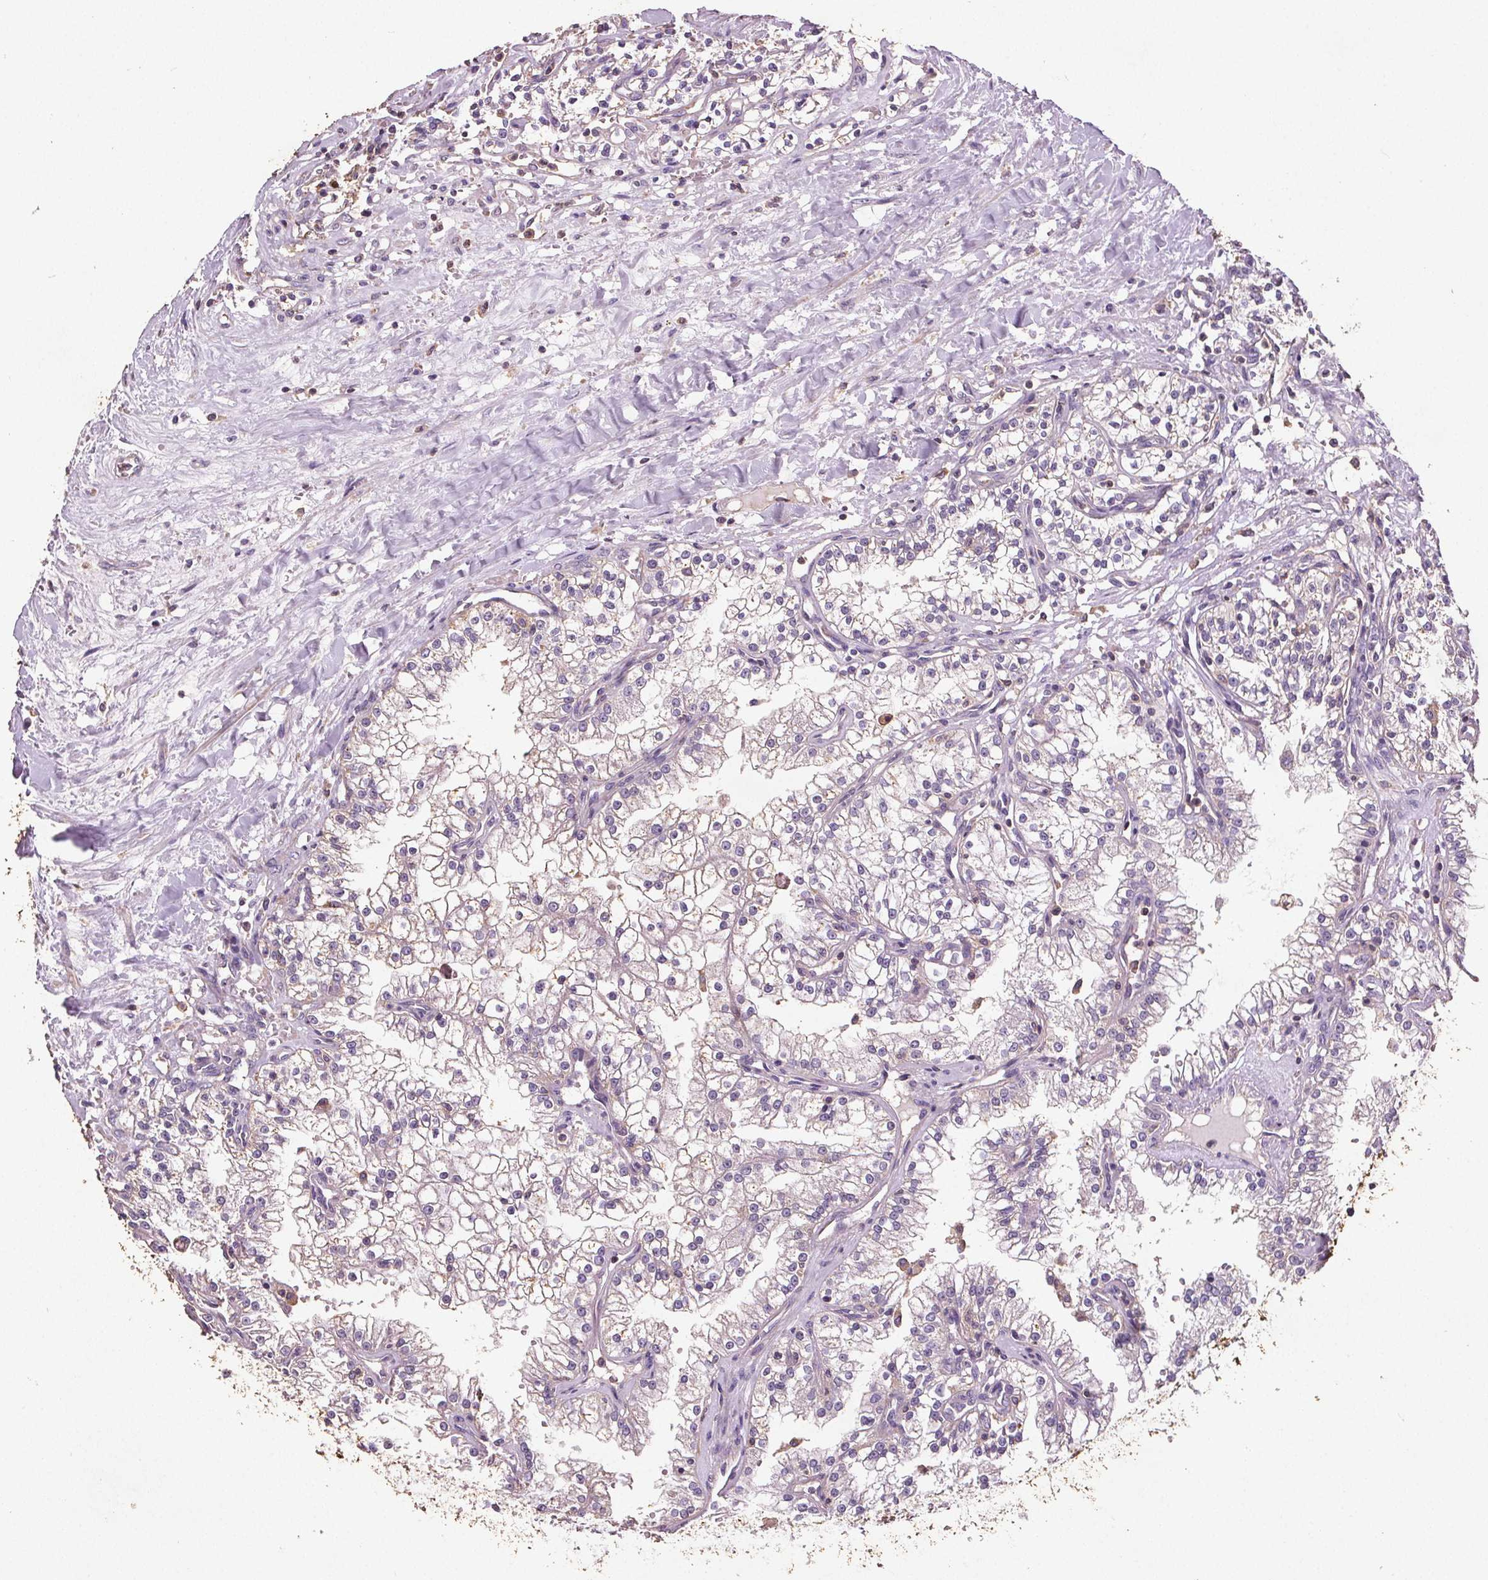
{"staining": {"intensity": "negative", "quantity": "none", "location": "none"}, "tissue": "renal cancer", "cell_type": "Tumor cells", "image_type": "cancer", "snomed": [{"axis": "morphology", "description": "Adenocarcinoma, NOS"}, {"axis": "topography", "description": "Kidney"}], "caption": "Image shows no protein staining in tumor cells of renal cancer (adenocarcinoma) tissue. (DAB (3,3'-diaminobenzidine) immunohistochemistry (IHC) with hematoxylin counter stain).", "gene": "C19orf84", "patient": {"sex": "male", "age": 36}}